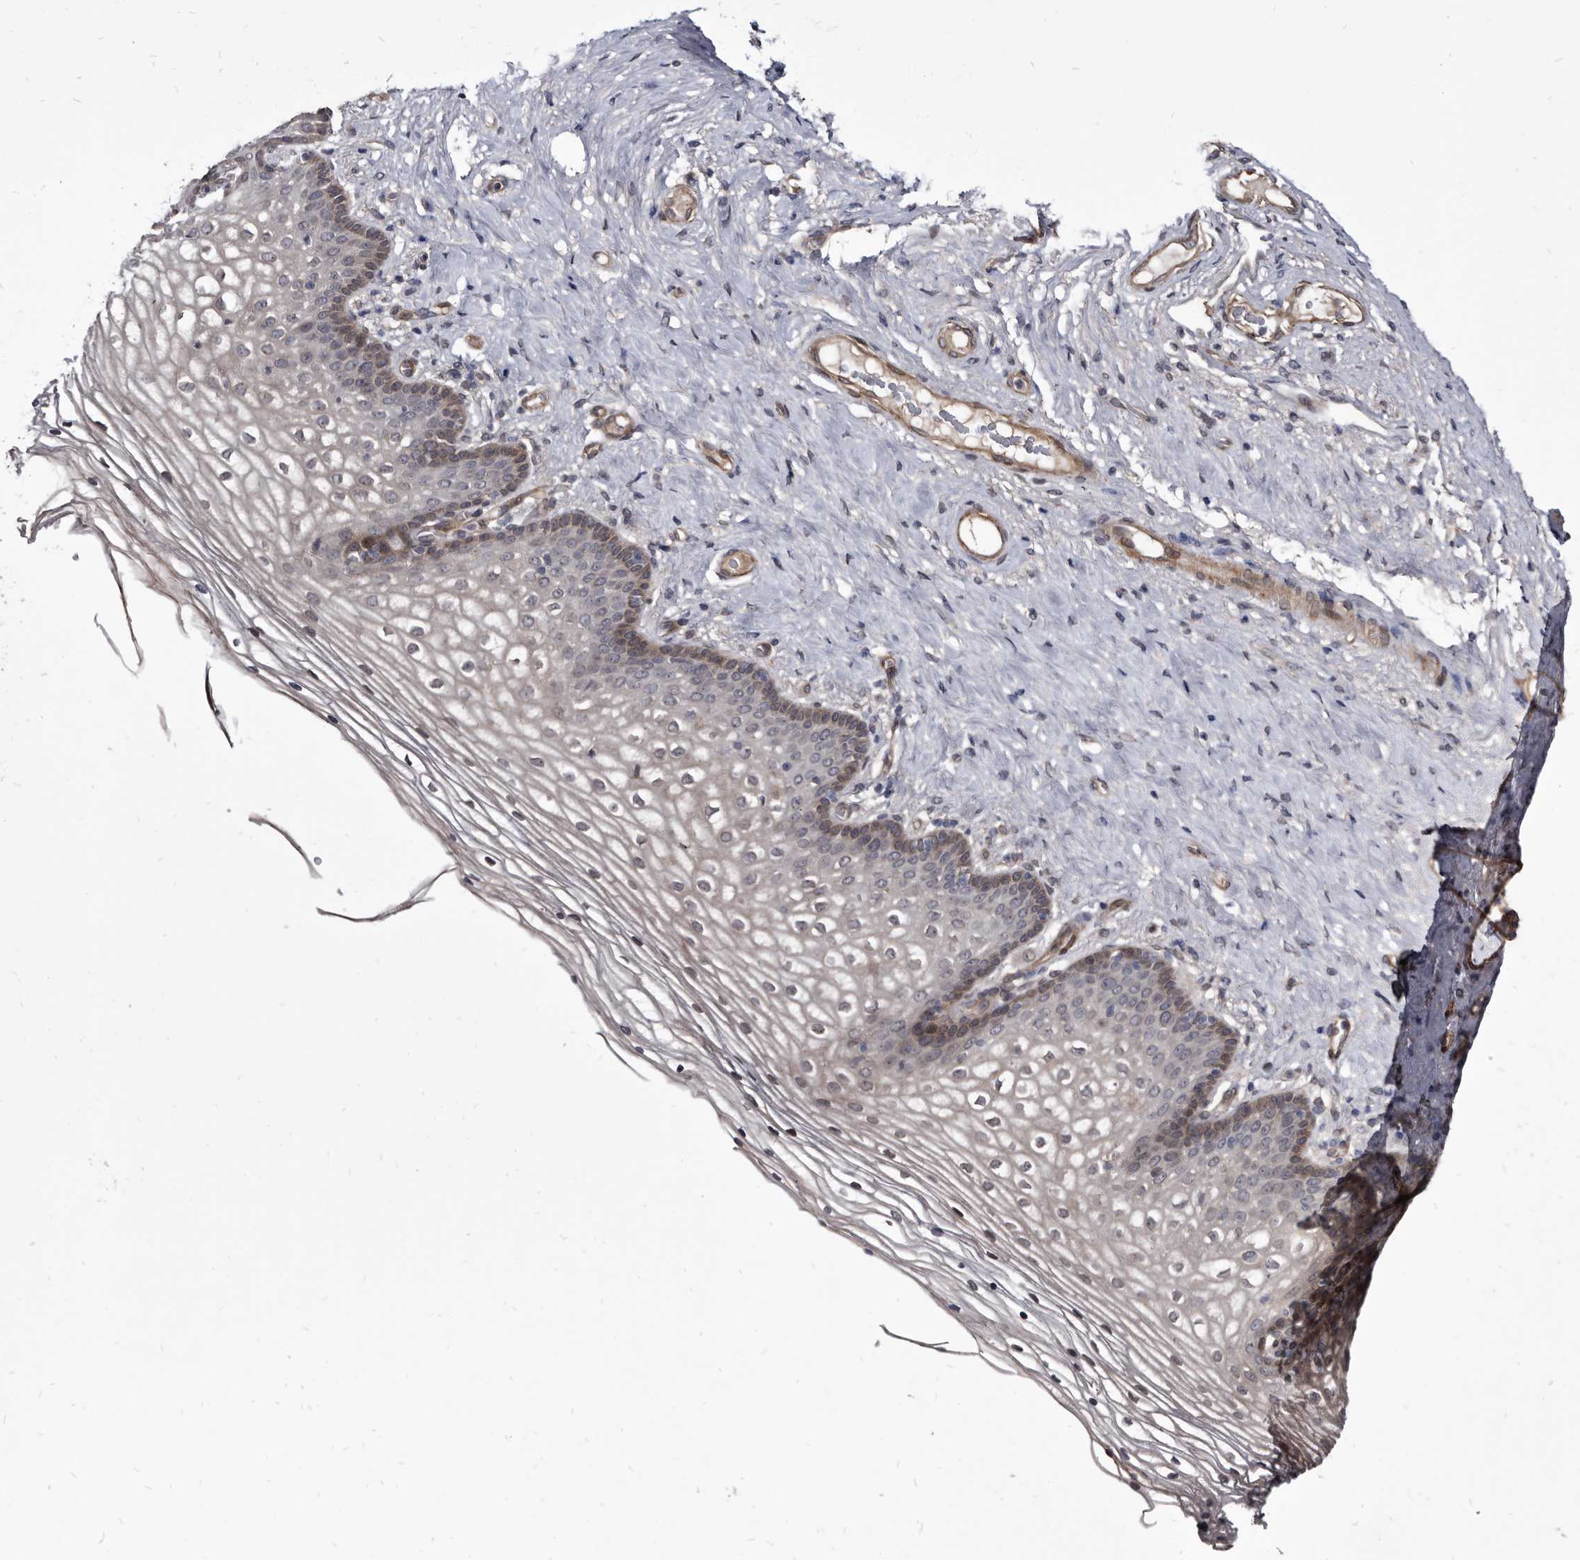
{"staining": {"intensity": "weak", "quantity": "25%-75%", "location": "cytoplasmic/membranous"}, "tissue": "vagina", "cell_type": "Squamous epithelial cells", "image_type": "normal", "snomed": [{"axis": "morphology", "description": "Normal tissue, NOS"}, {"axis": "topography", "description": "Vagina"}], "caption": "Immunohistochemical staining of normal human vagina displays 25%-75% levels of weak cytoplasmic/membranous protein staining in about 25%-75% of squamous epithelial cells. Using DAB (3,3'-diaminobenzidine) (brown) and hematoxylin (blue) stains, captured at high magnification using brightfield microscopy.", "gene": "PROM1", "patient": {"sex": "female", "age": 60}}